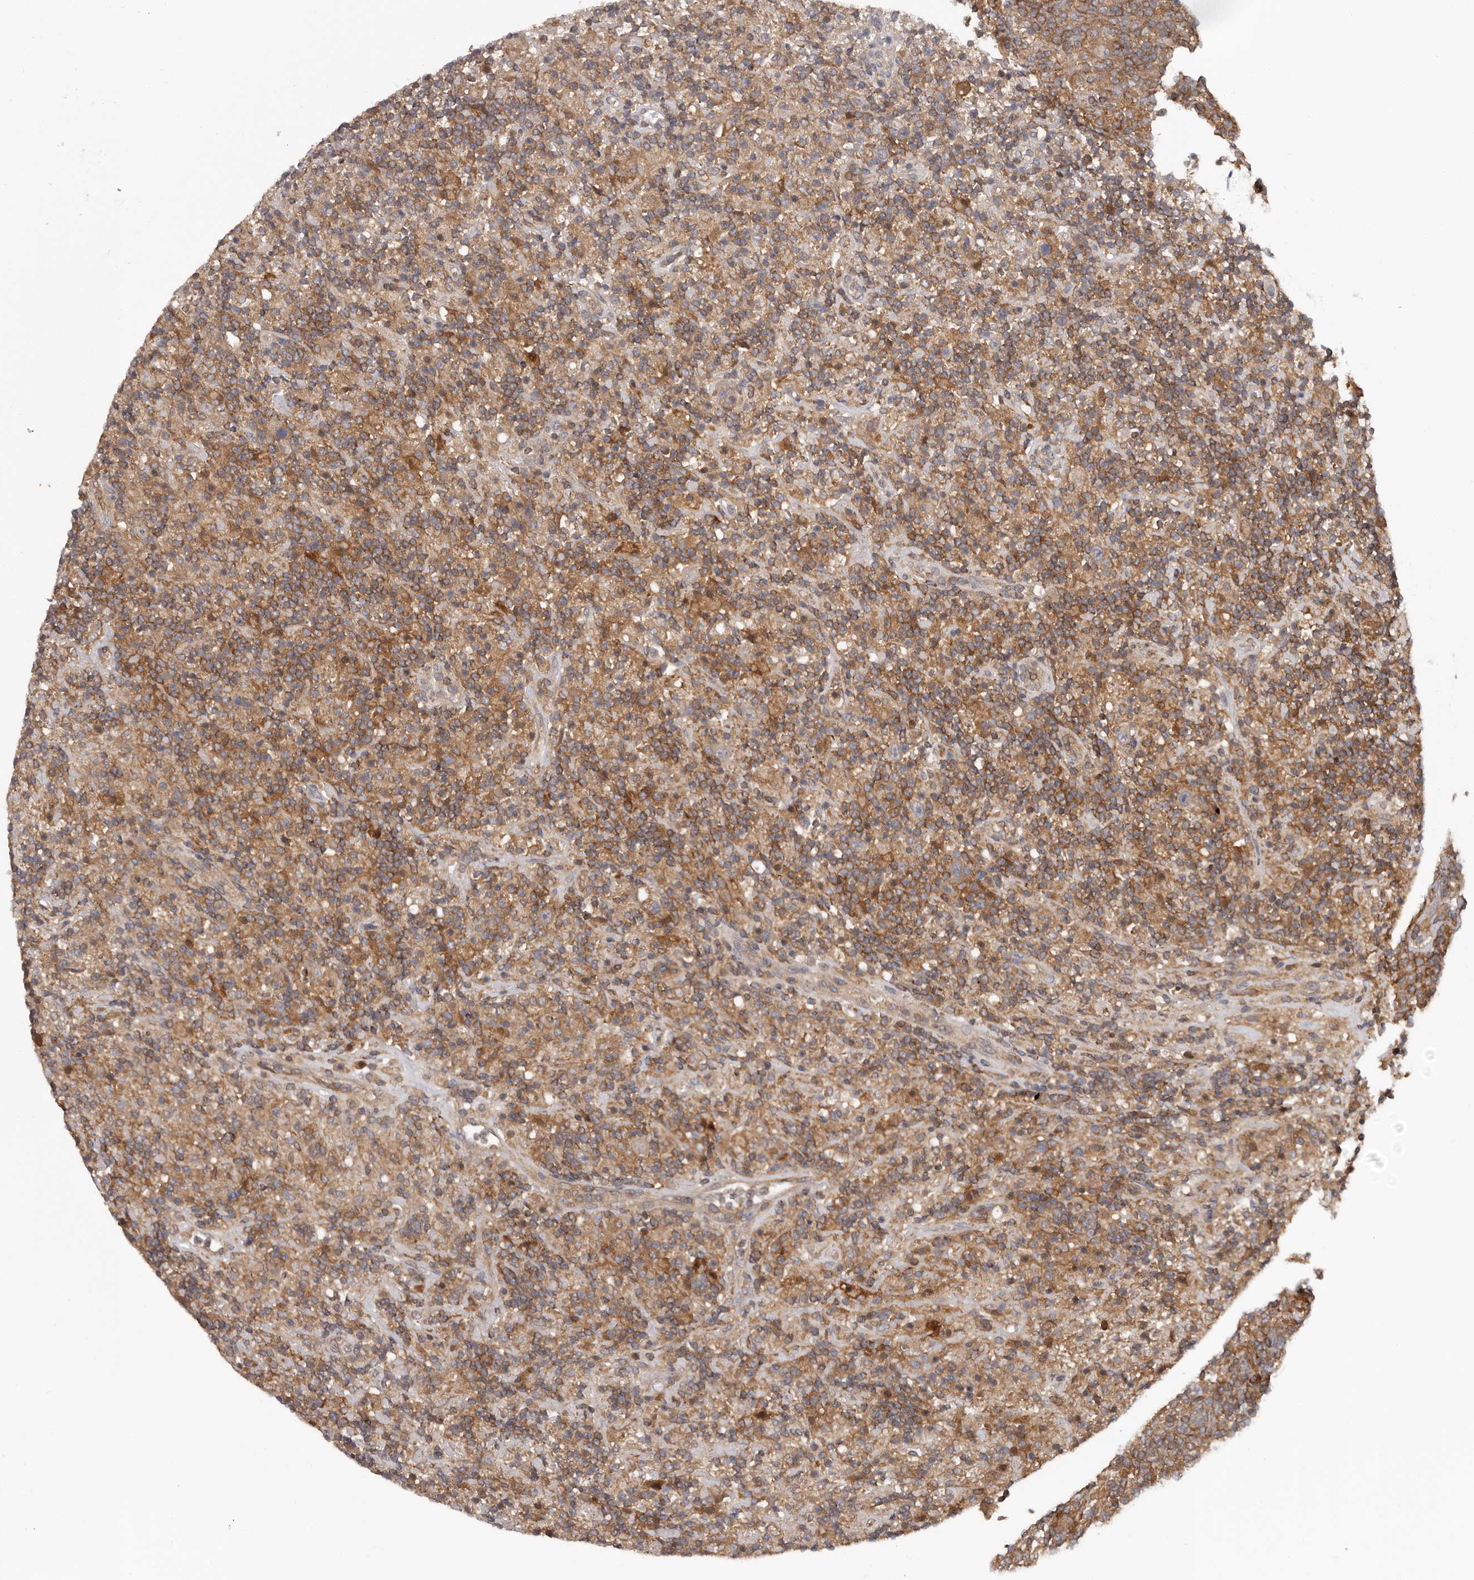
{"staining": {"intensity": "negative", "quantity": "none", "location": "none"}, "tissue": "lymphoma", "cell_type": "Tumor cells", "image_type": "cancer", "snomed": [{"axis": "morphology", "description": "Hodgkin's disease, NOS"}, {"axis": "topography", "description": "Lymph node"}], "caption": "An immunohistochemistry (IHC) image of lymphoma is shown. There is no staining in tumor cells of lymphoma.", "gene": "ANKRD44", "patient": {"sex": "male", "age": 70}}